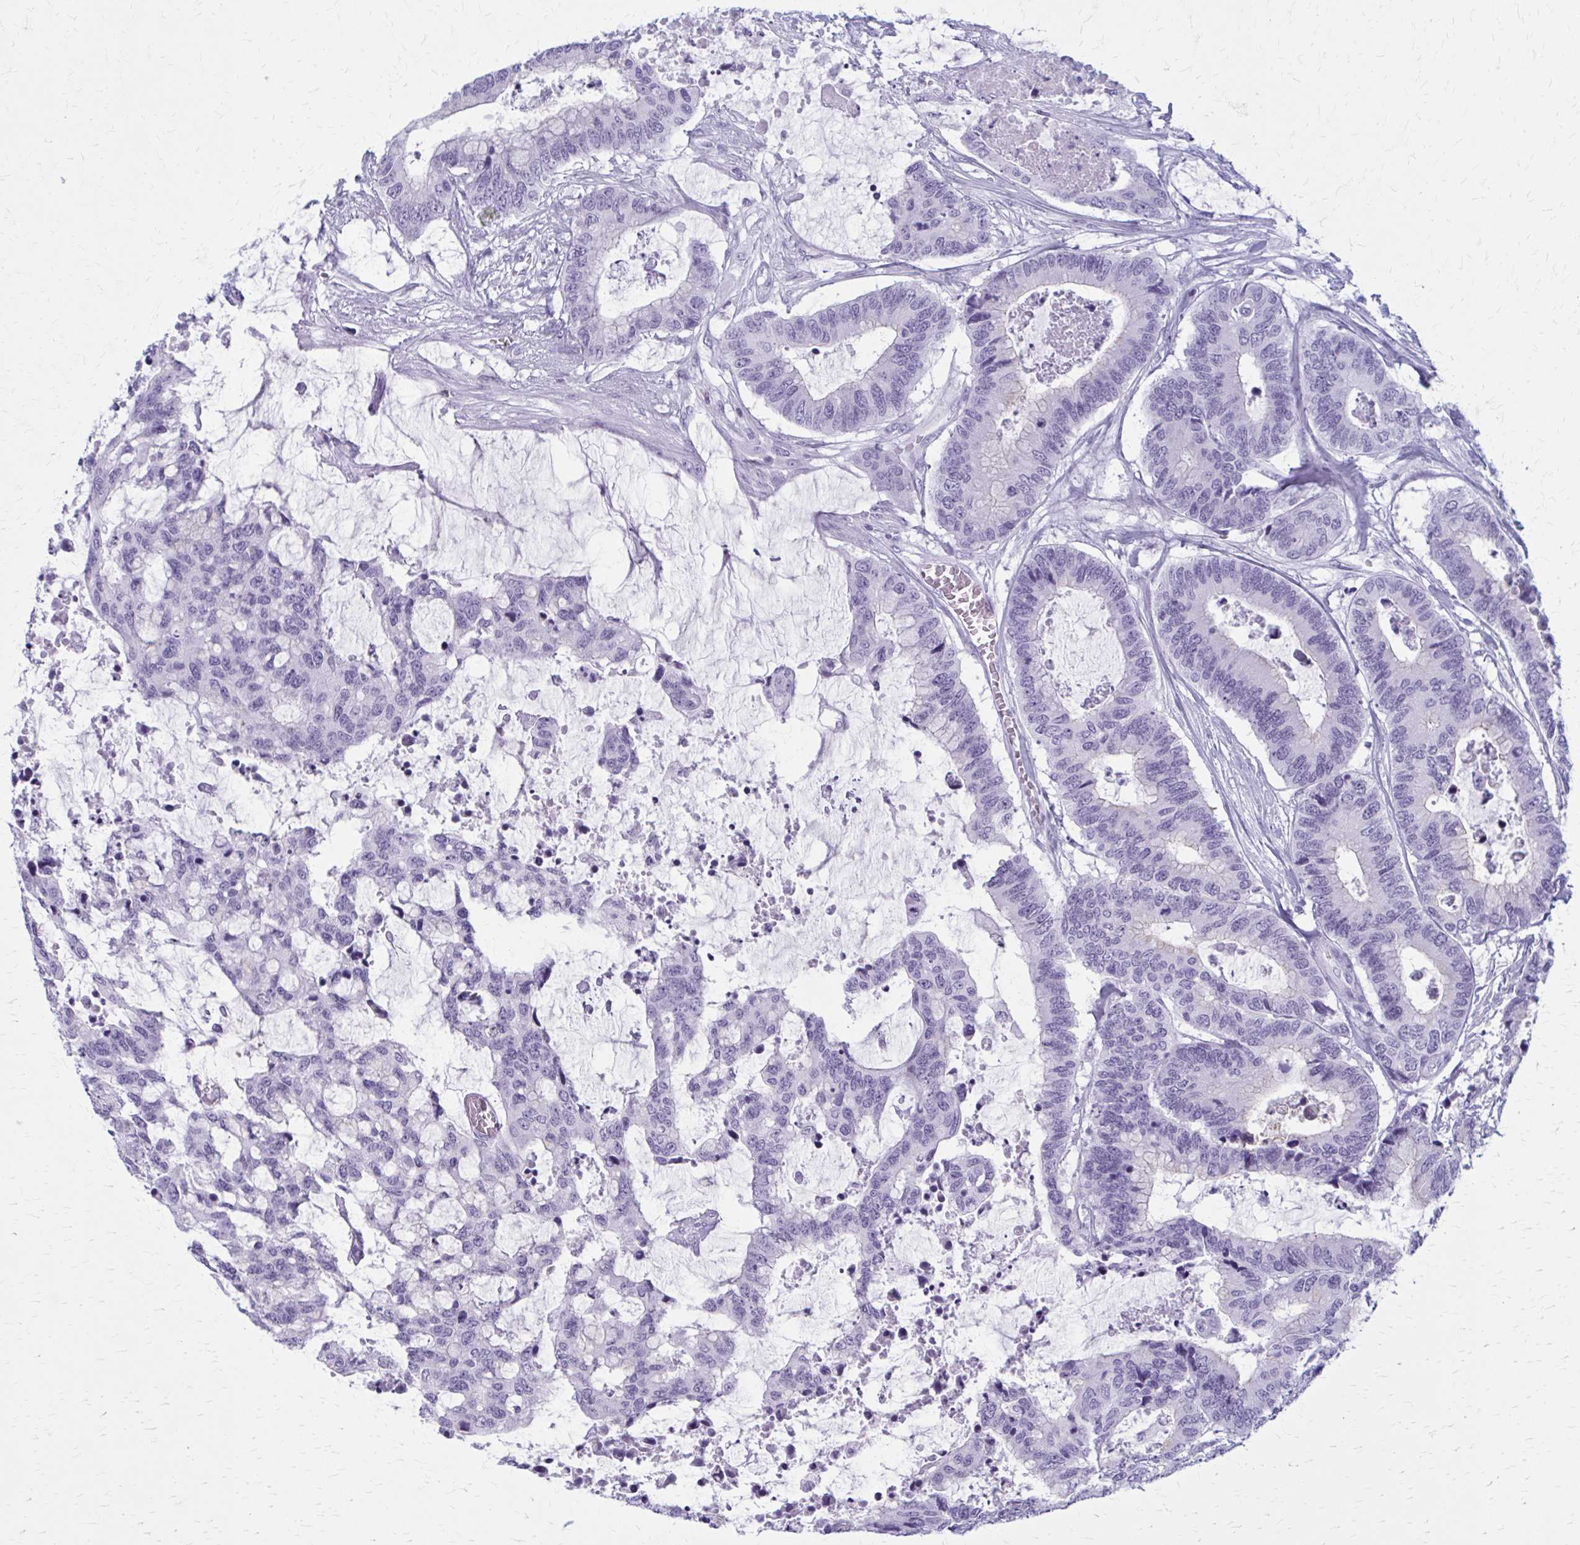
{"staining": {"intensity": "negative", "quantity": "none", "location": "none"}, "tissue": "colorectal cancer", "cell_type": "Tumor cells", "image_type": "cancer", "snomed": [{"axis": "morphology", "description": "Adenocarcinoma, NOS"}, {"axis": "topography", "description": "Rectum"}], "caption": "Immunohistochemical staining of human colorectal cancer exhibits no significant expression in tumor cells.", "gene": "ZDHHC7", "patient": {"sex": "female", "age": 59}}